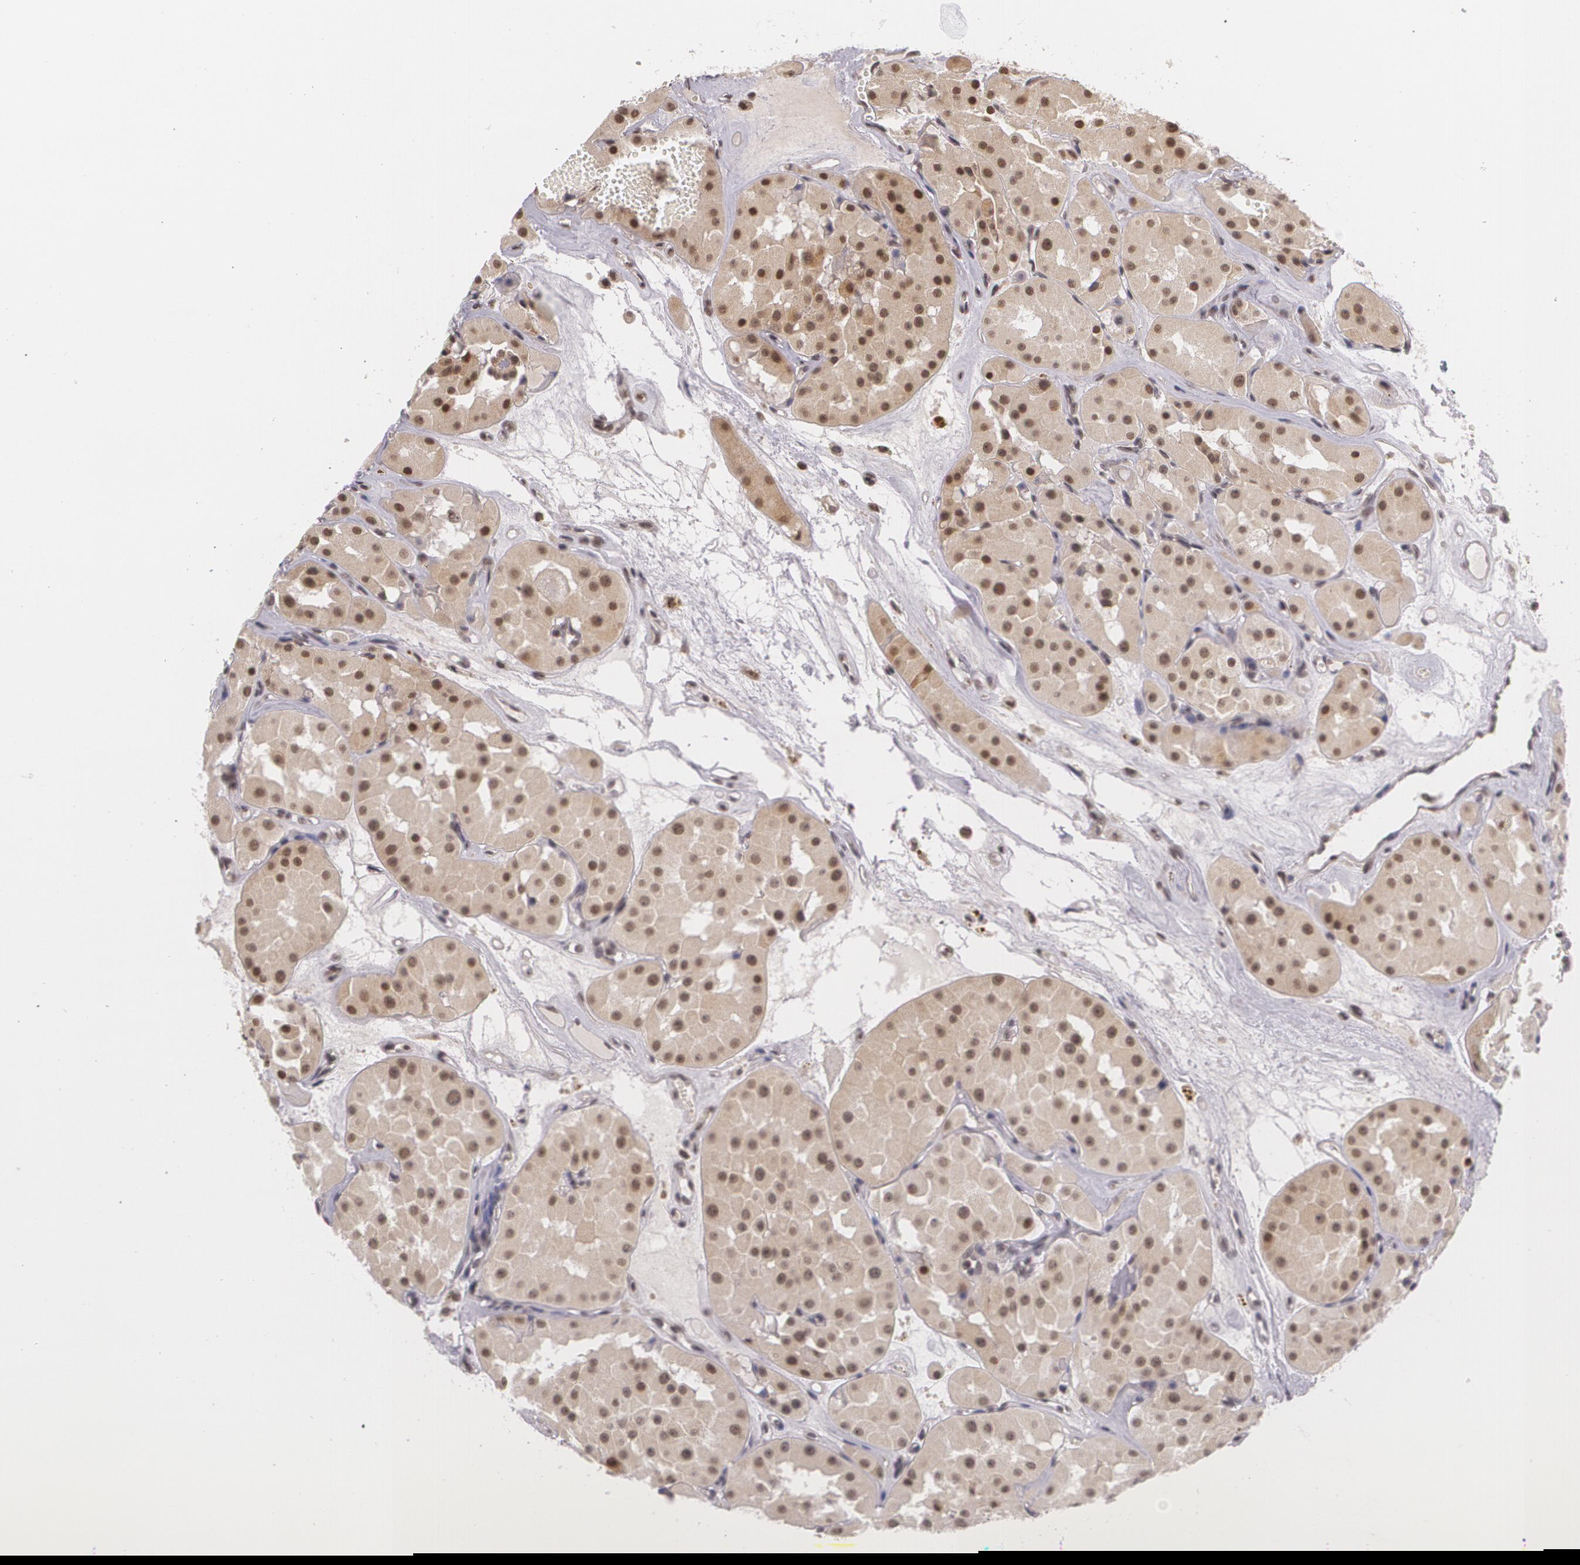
{"staining": {"intensity": "moderate", "quantity": ">75%", "location": "cytoplasmic/membranous,nuclear"}, "tissue": "renal cancer", "cell_type": "Tumor cells", "image_type": "cancer", "snomed": [{"axis": "morphology", "description": "Adenocarcinoma, uncertain malignant potential"}, {"axis": "topography", "description": "Kidney"}], "caption": "Moderate cytoplasmic/membranous and nuclear positivity for a protein is present in about >75% of tumor cells of renal adenocarcinoma,  uncertain malignant potential using immunohistochemistry (IHC).", "gene": "ALX1", "patient": {"sex": "male", "age": 63}}